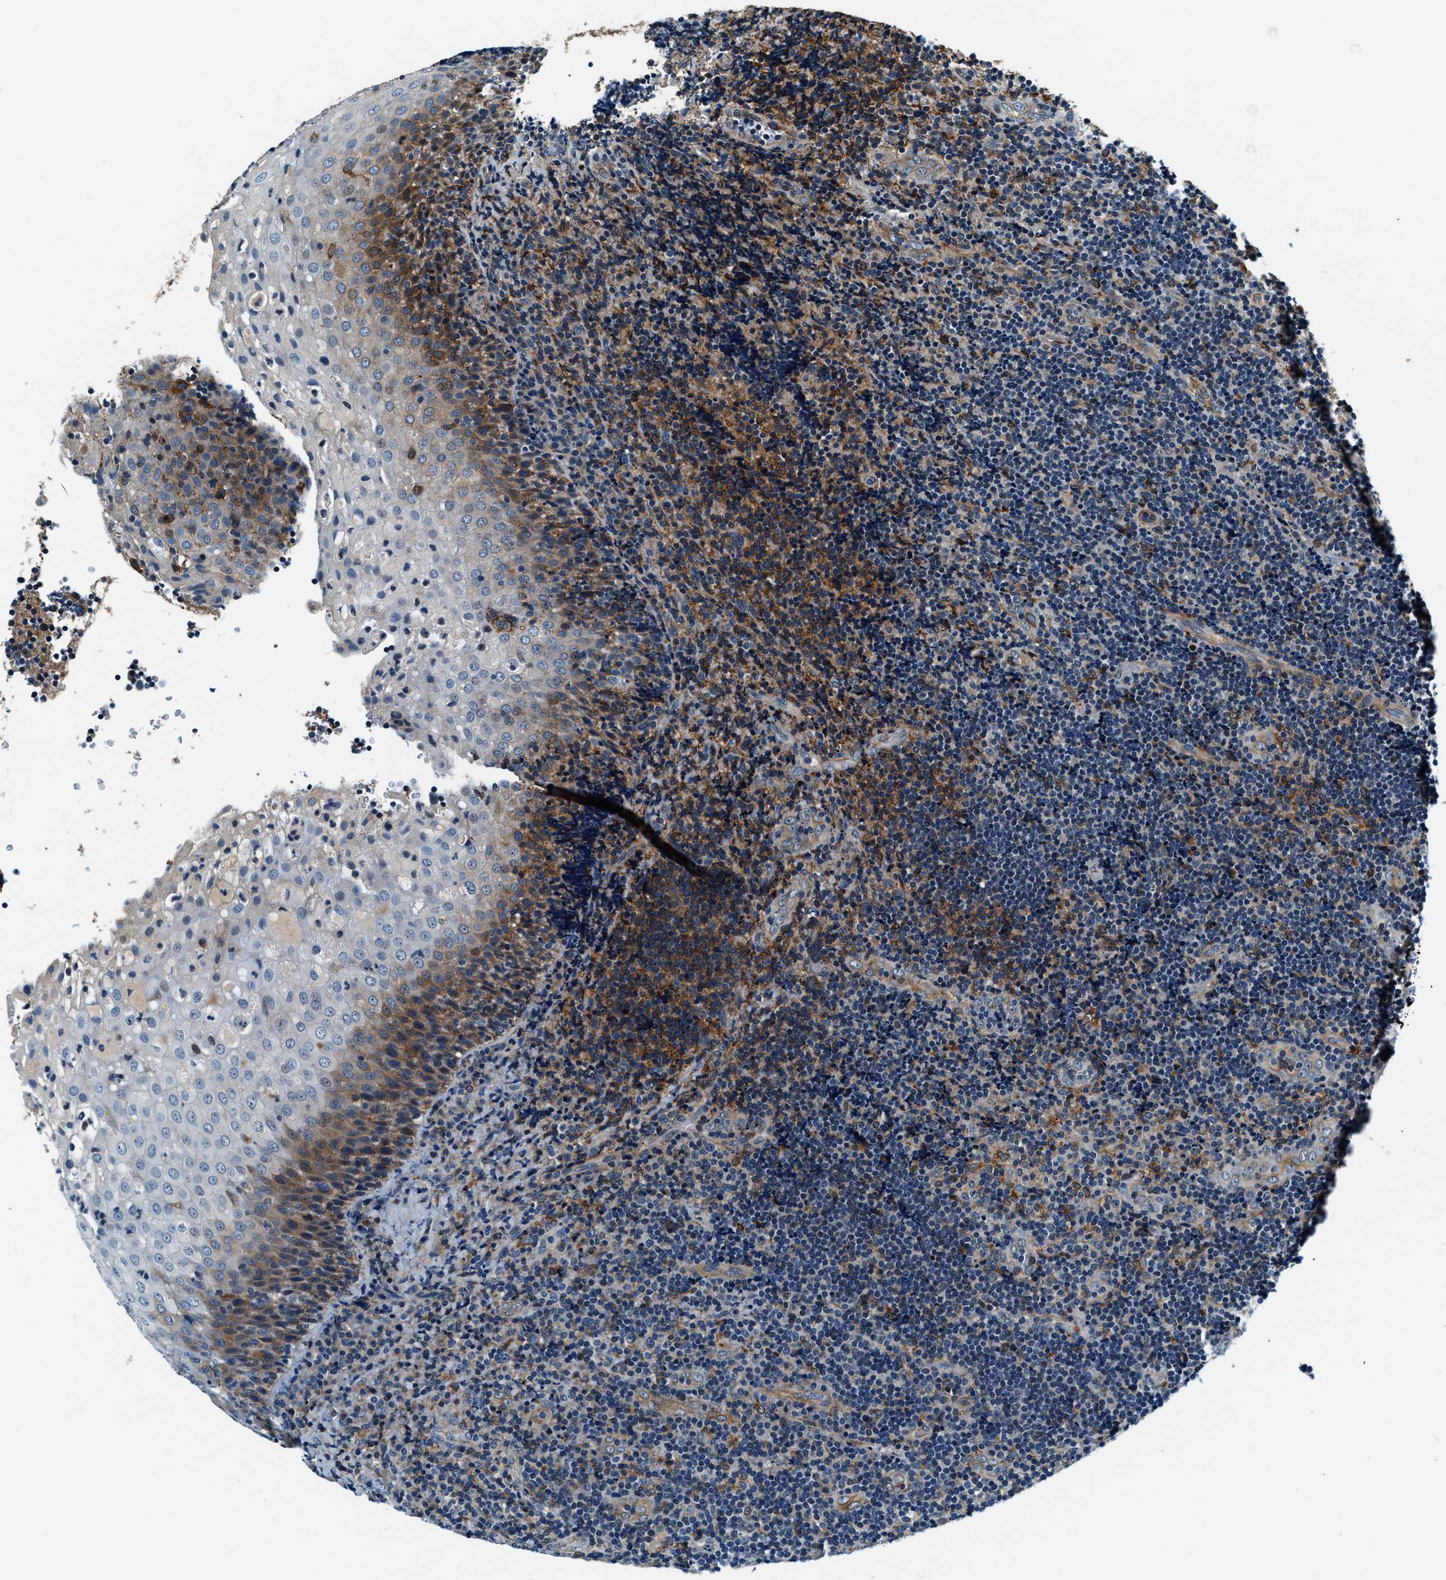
{"staining": {"intensity": "moderate", "quantity": "<25%", "location": "cytoplasmic/membranous"}, "tissue": "lymphoma", "cell_type": "Tumor cells", "image_type": "cancer", "snomed": [{"axis": "morphology", "description": "Malignant lymphoma, non-Hodgkin's type, High grade"}, {"axis": "topography", "description": "Tonsil"}], "caption": "Moderate cytoplasmic/membranous staining is seen in approximately <25% of tumor cells in lymphoma. (DAB (3,3'-diaminobenzidine) = brown stain, brightfield microscopy at high magnification).", "gene": "C2orf66", "patient": {"sex": "female", "age": 36}}